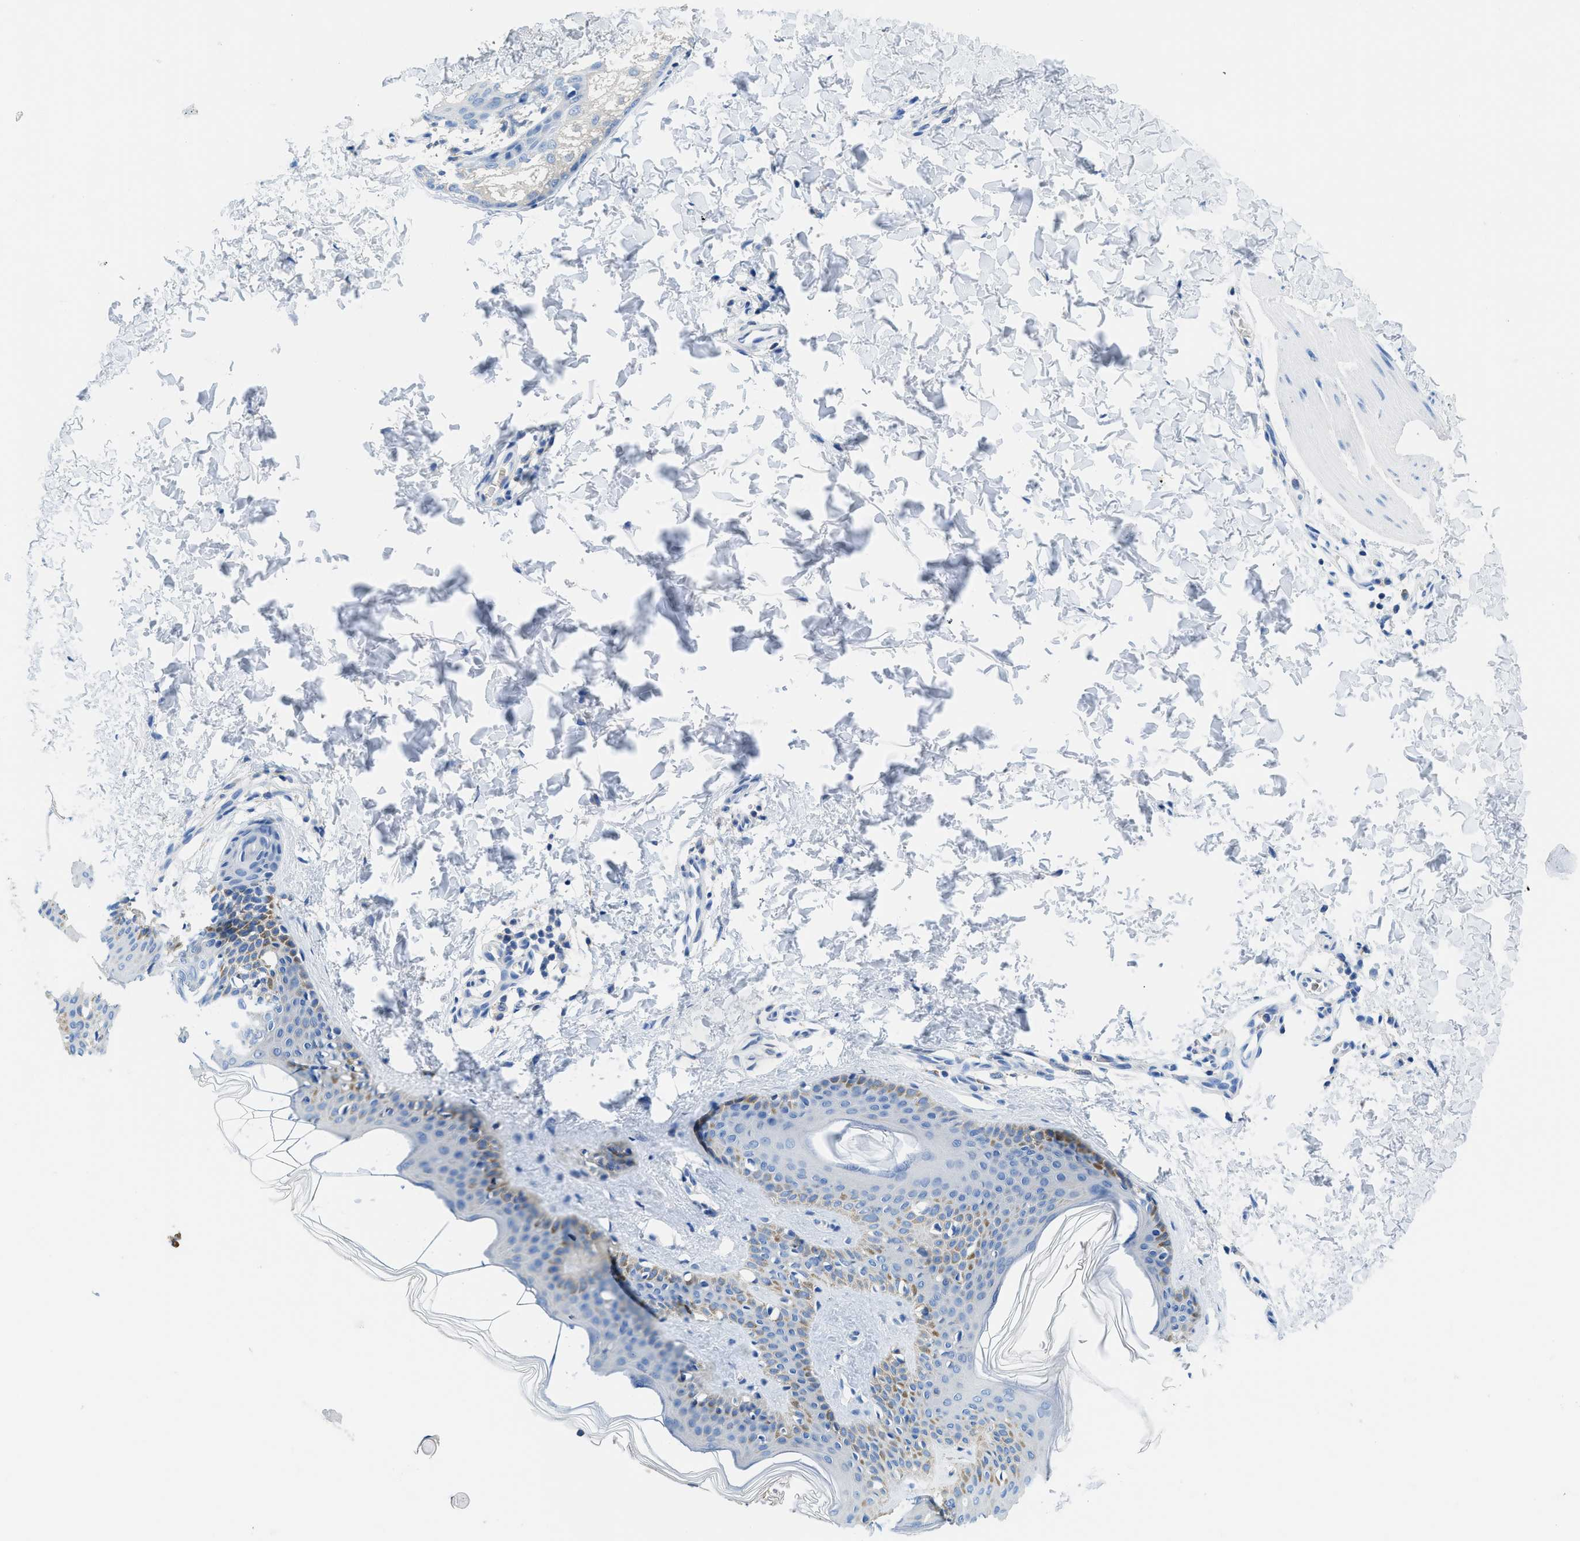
{"staining": {"intensity": "negative", "quantity": "none", "location": "none"}, "tissue": "skin", "cell_type": "Fibroblasts", "image_type": "normal", "snomed": [{"axis": "morphology", "description": "Normal tissue, NOS"}, {"axis": "topography", "description": "Skin"}], "caption": "The micrograph reveals no staining of fibroblasts in benign skin.", "gene": "NEB", "patient": {"sex": "female", "age": 41}}